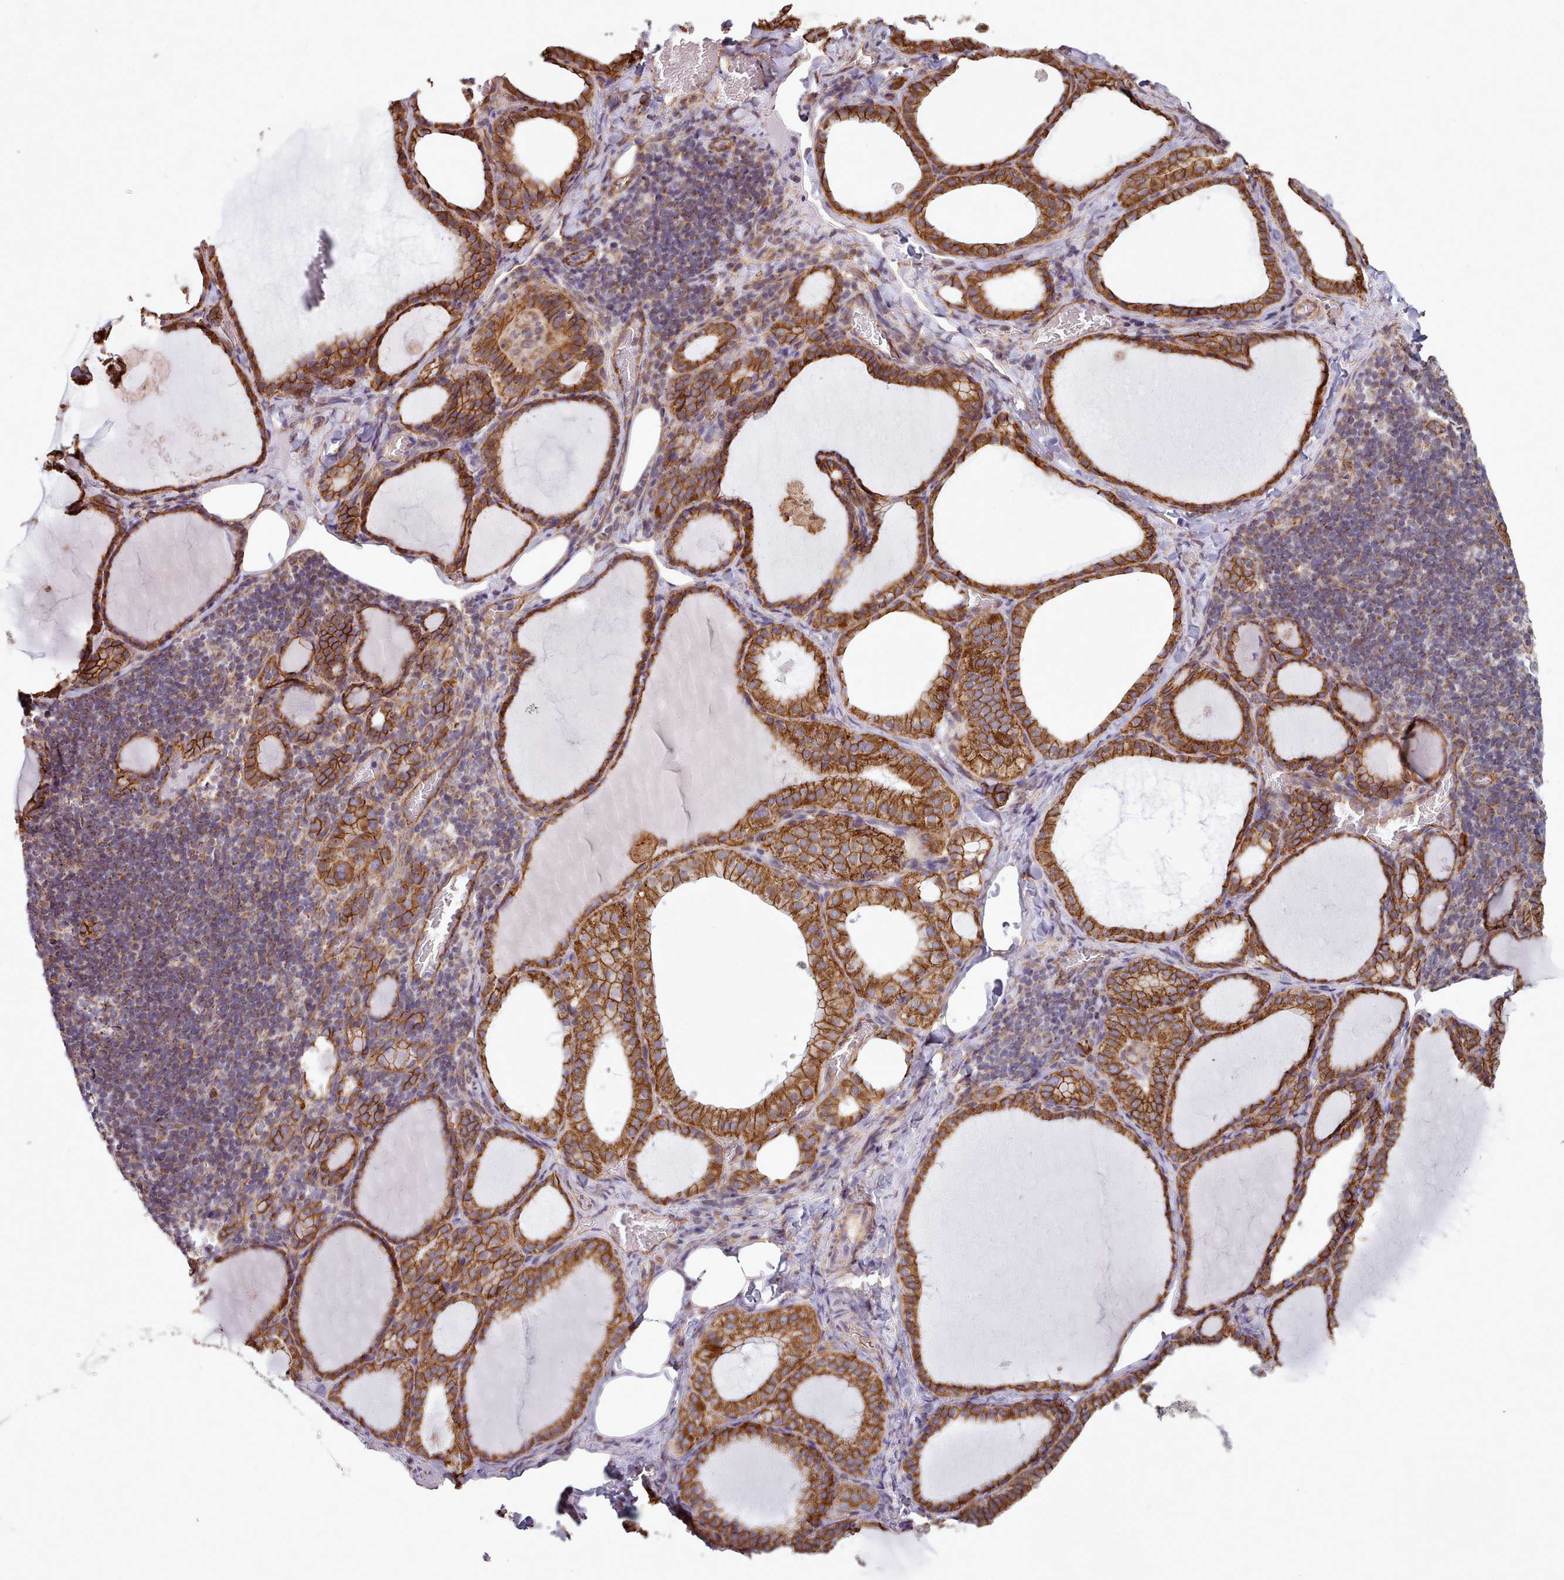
{"staining": {"intensity": "strong", "quantity": ">75%", "location": "cytoplasmic/membranous"}, "tissue": "thyroid gland", "cell_type": "Glandular cells", "image_type": "normal", "snomed": [{"axis": "morphology", "description": "Normal tissue, NOS"}, {"axis": "topography", "description": "Thyroid gland"}], "caption": "Thyroid gland stained with a brown dye demonstrates strong cytoplasmic/membranous positive positivity in approximately >75% of glandular cells.", "gene": "MRPL46", "patient": {"sex": "female", "age": 39}}